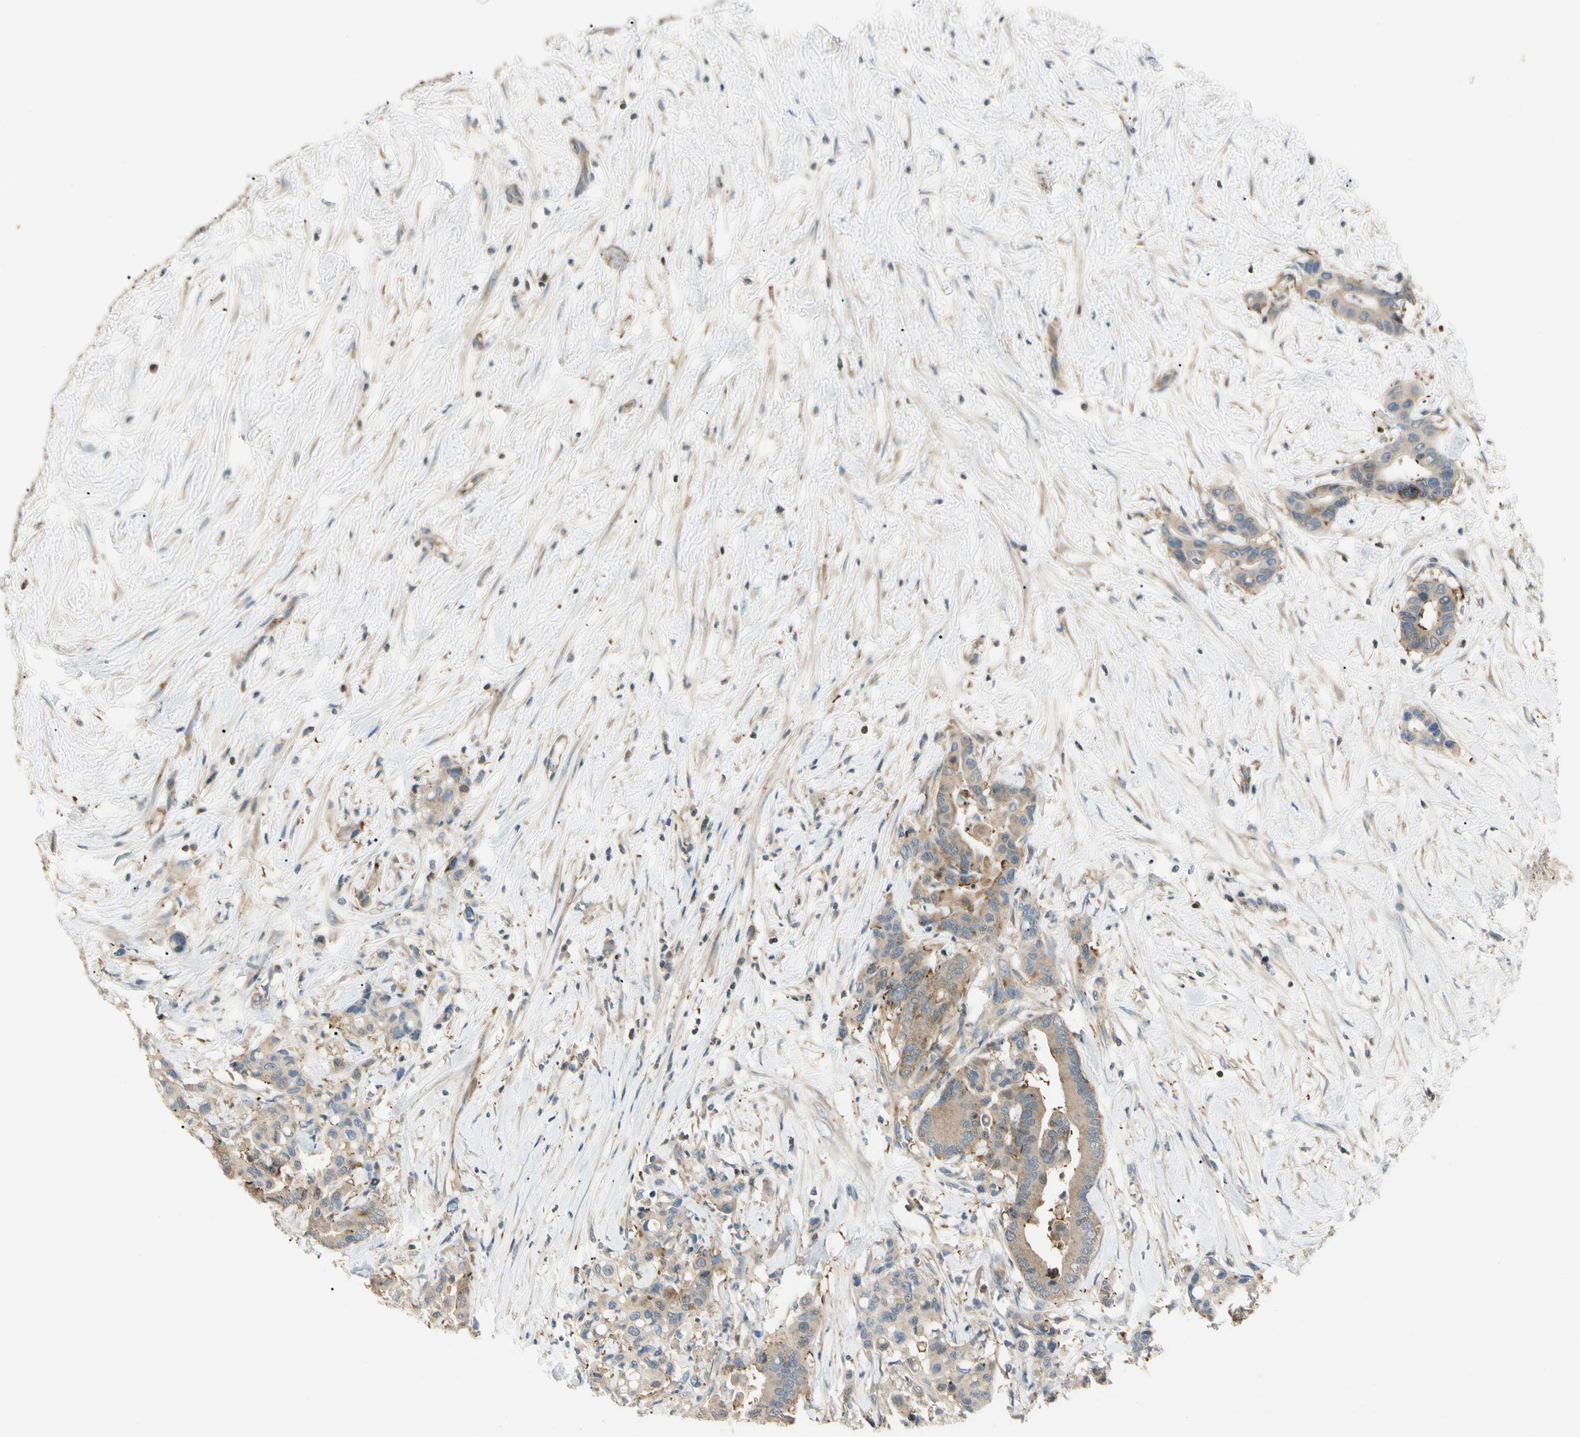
{"staining": {"intensity": "weak", "quantity": ">75%", "location": "cytoplasmic/membranous"}, "tissue": "colorectal cancer", "cell_type": "Tumor cells", "image_type": "cancer", "snomed": [{"axis": "morphology", "description": "Normal tissue, NOS"}, {"axis": "morphology", "description": "Adenocarcinoma, NOS"}, {"axis": "topography", "description": "Colon"}], "caption": "There is low levels of weak cytoplasmic/membranous expression in tumor cells of adenocarcinoma (colorectal), as demonstrated by immunohistochemical staining (brown color).", "gene": "CDH6", "patient": {"sex": "male", "age": 82}}